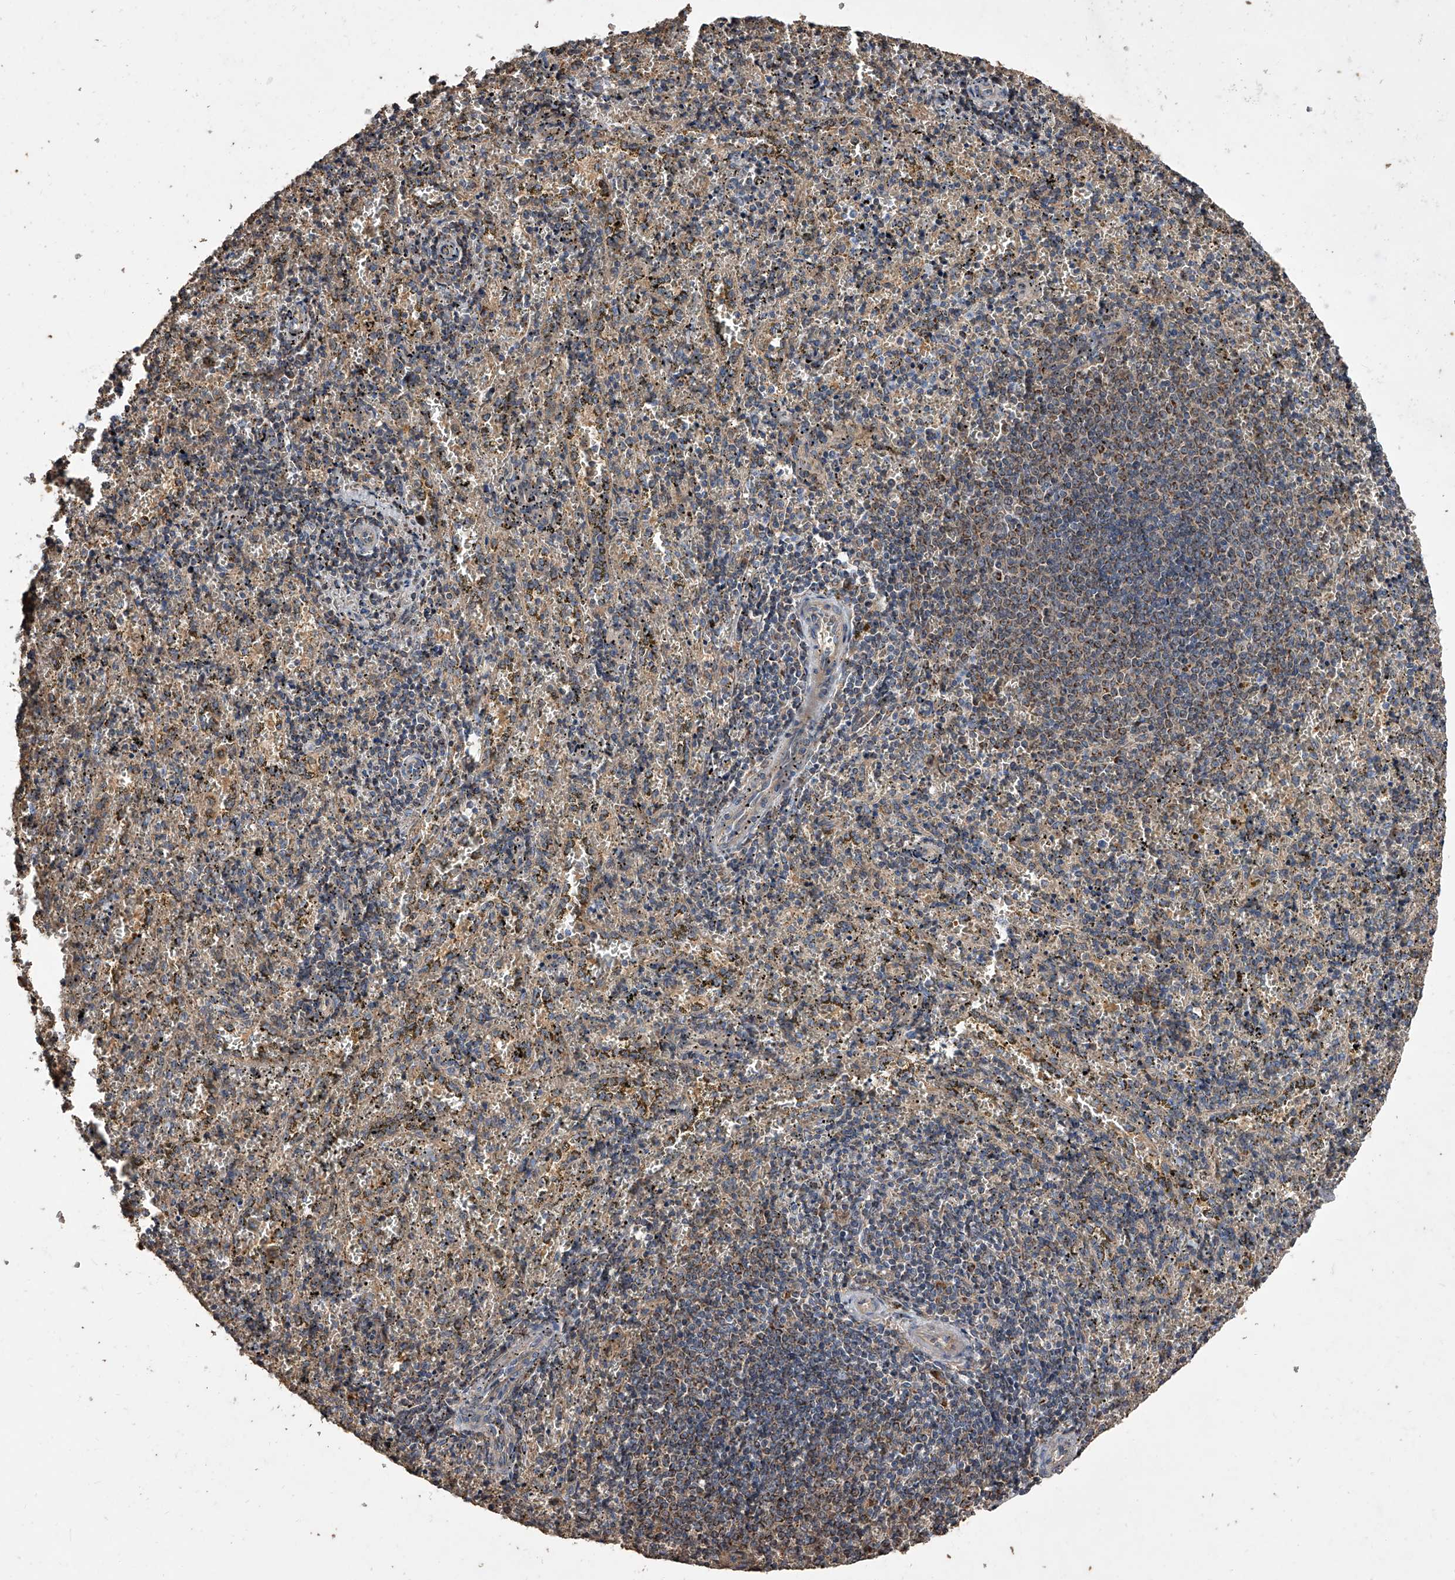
{"staining": {"intensity": "negative", "quantity": "none", "location": "none"}, "tissue": "spleen", "cell_type": "Cells in red pulp", "image_type": "normal", "snomed": [{"axis": "morphology", "description": "Normal tissue, NOS"}, {"axis": "topography", "description": "Spleen"}], "caption": "Spleen stained for a protein using immunohistochemistry reveals no expression cells in red pulp.", "gene": "LTV1", "patient": {"sex": "male", "age": 11}}